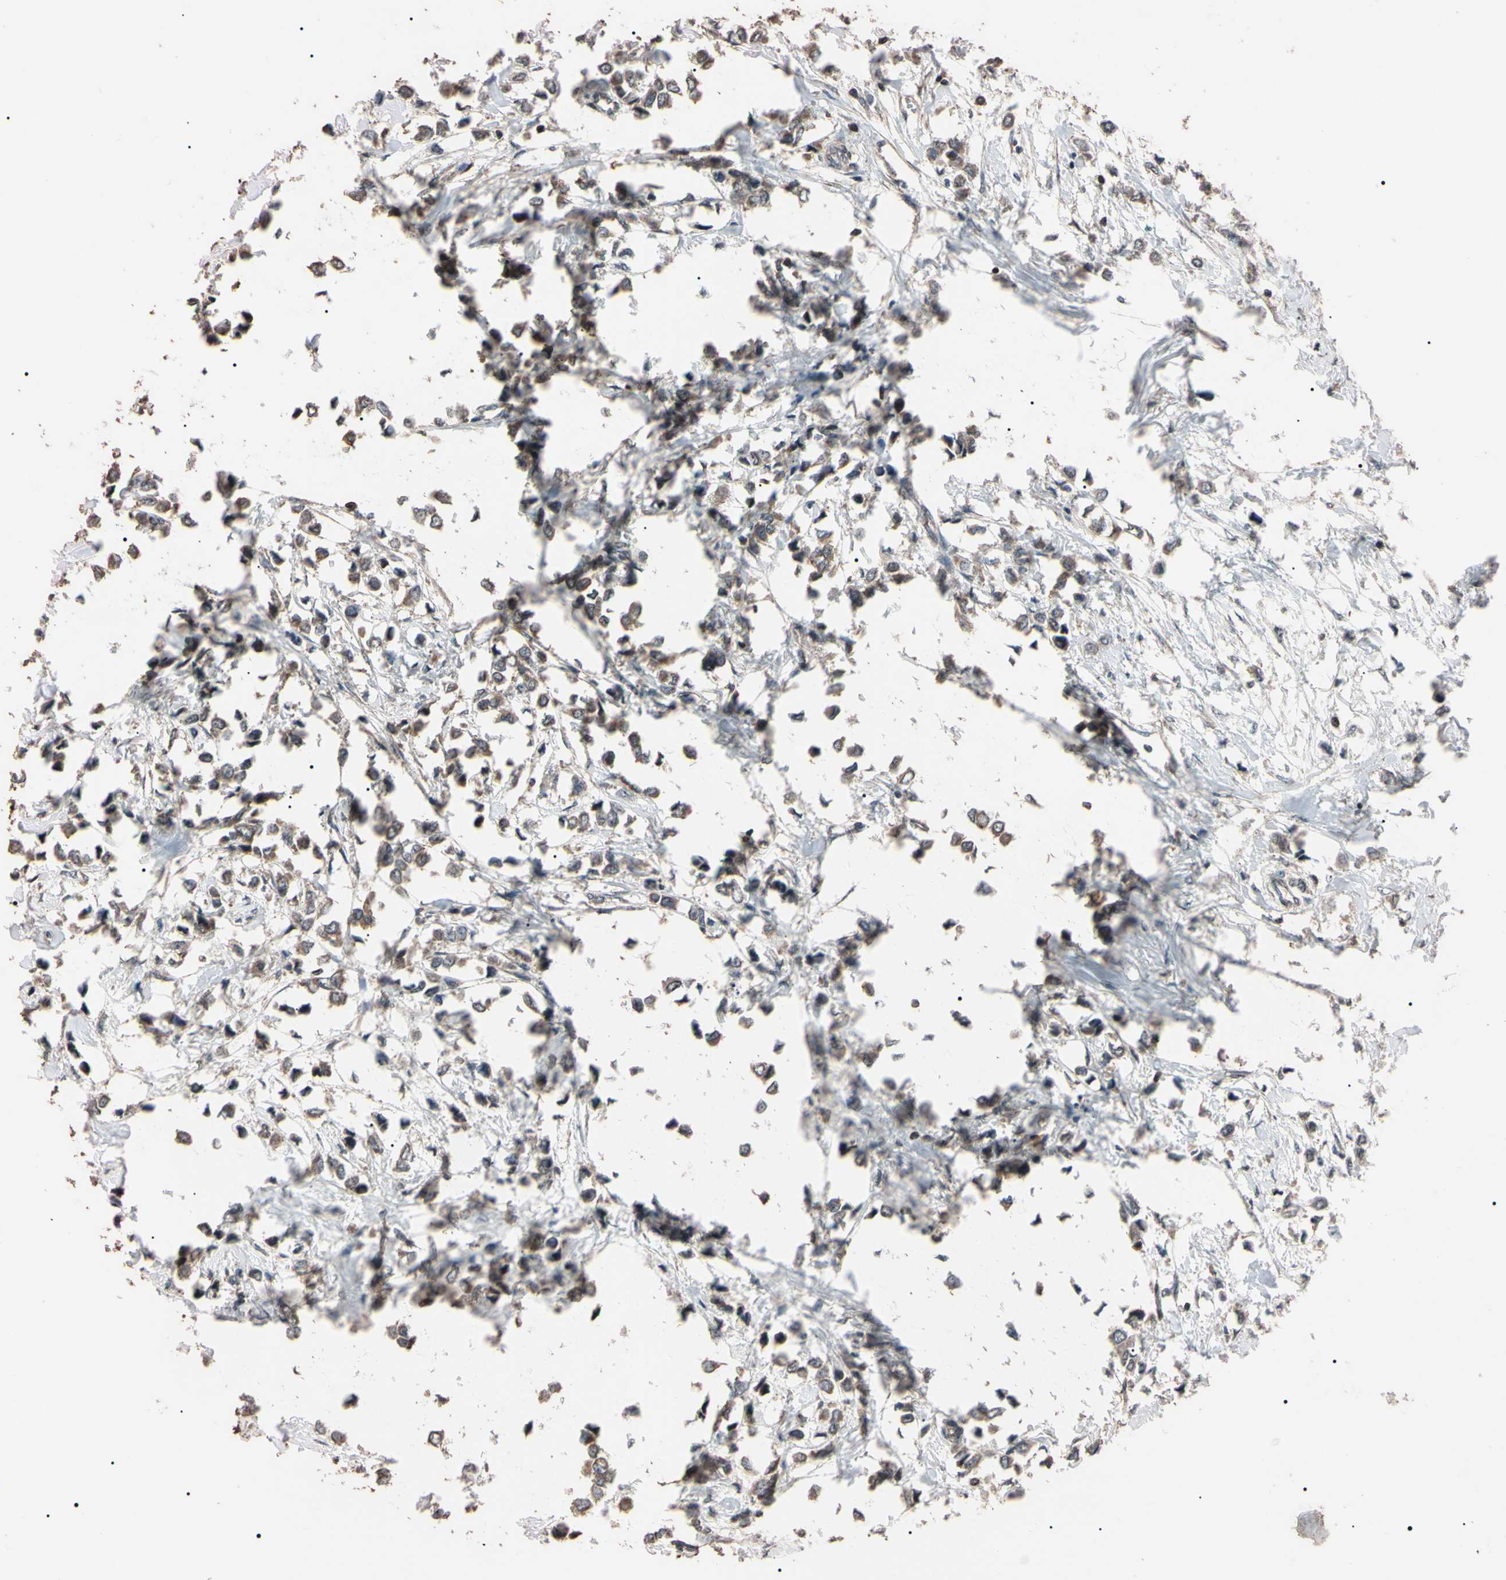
{"staining": {"intensity": "weak", "quantity": ">75%", "location": "cytoplasmic/membranous"}, "tissue": "breast cancer", "cell_type": "Tumor cells", "image_type": "cancer", "snomed": [{"axis": "morphology", "description": "Lobular carcinoma"}, {"axis": "topography", "description": "Breast"}], "caption": "Weak cytoplasmic/membranous positivity is seen in approximately >75% of tumor cells in breast cancer.", "gene": "TNFRSF1A", "patient": {"sex": "female", "age": 51}}